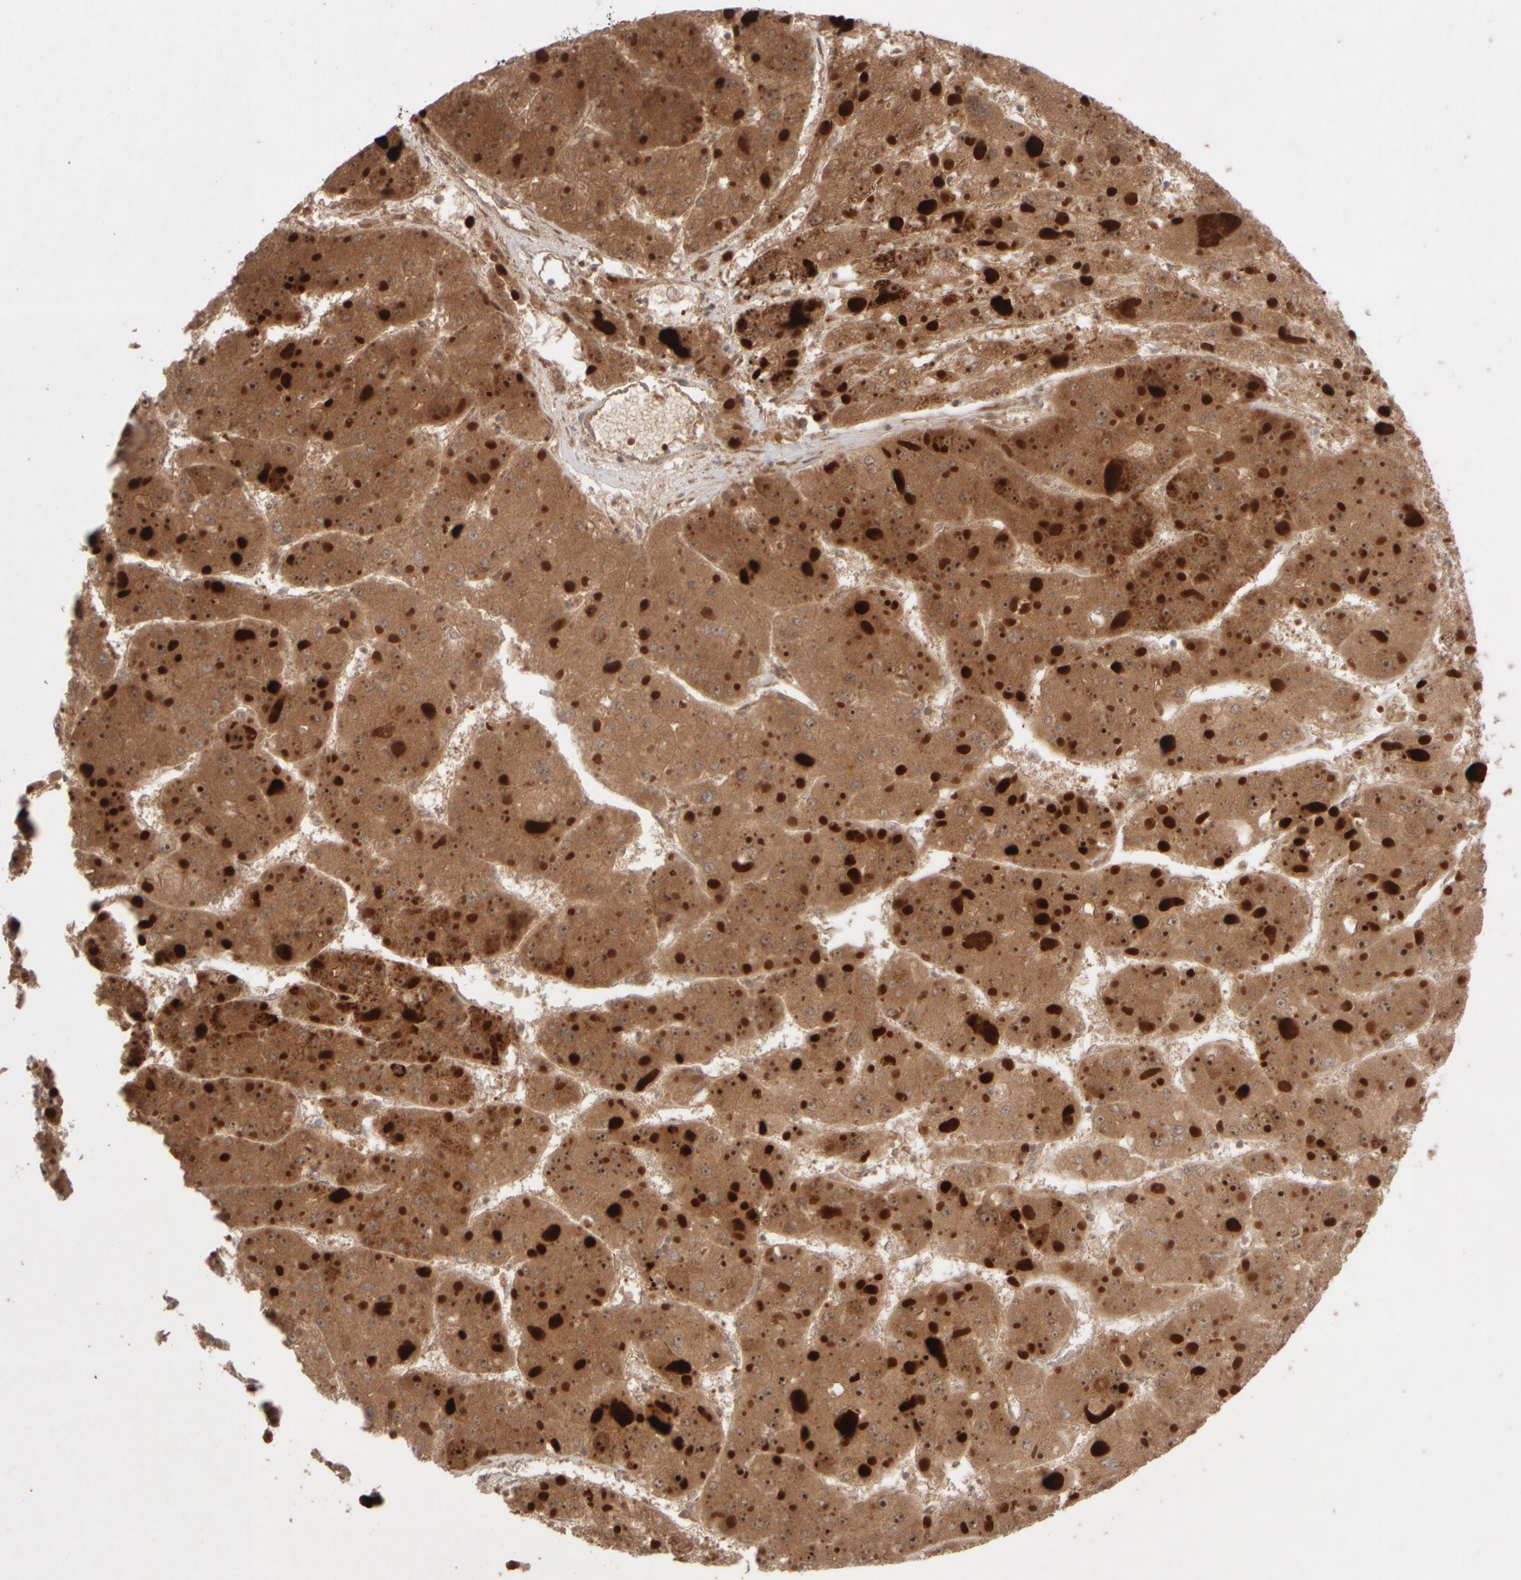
{"staining": {"intensity": "moderate", "quantity": ">75%", "location": "cytoplasmic/membranous,nuclear"}, "tissue": "liver cancer", "cell_type": "Tumor cells", "image_type": "cancer", "snomed": [{"axis": "morphology", "description": "Carcinoma, Hepatocellular, NOS"}, {"axis": "topography", "description": "Liver"}], "caption": "This histopathology image demonstrates immunohistochemistry staining of human liver cancer (hepatocellular carcinoma), with medium moderate cytoplasmic/membranous and nuclear positivity in about >75% of tumor cells.", "gene": "CHADL", "patient": {"sex": "female", "age": 73}}